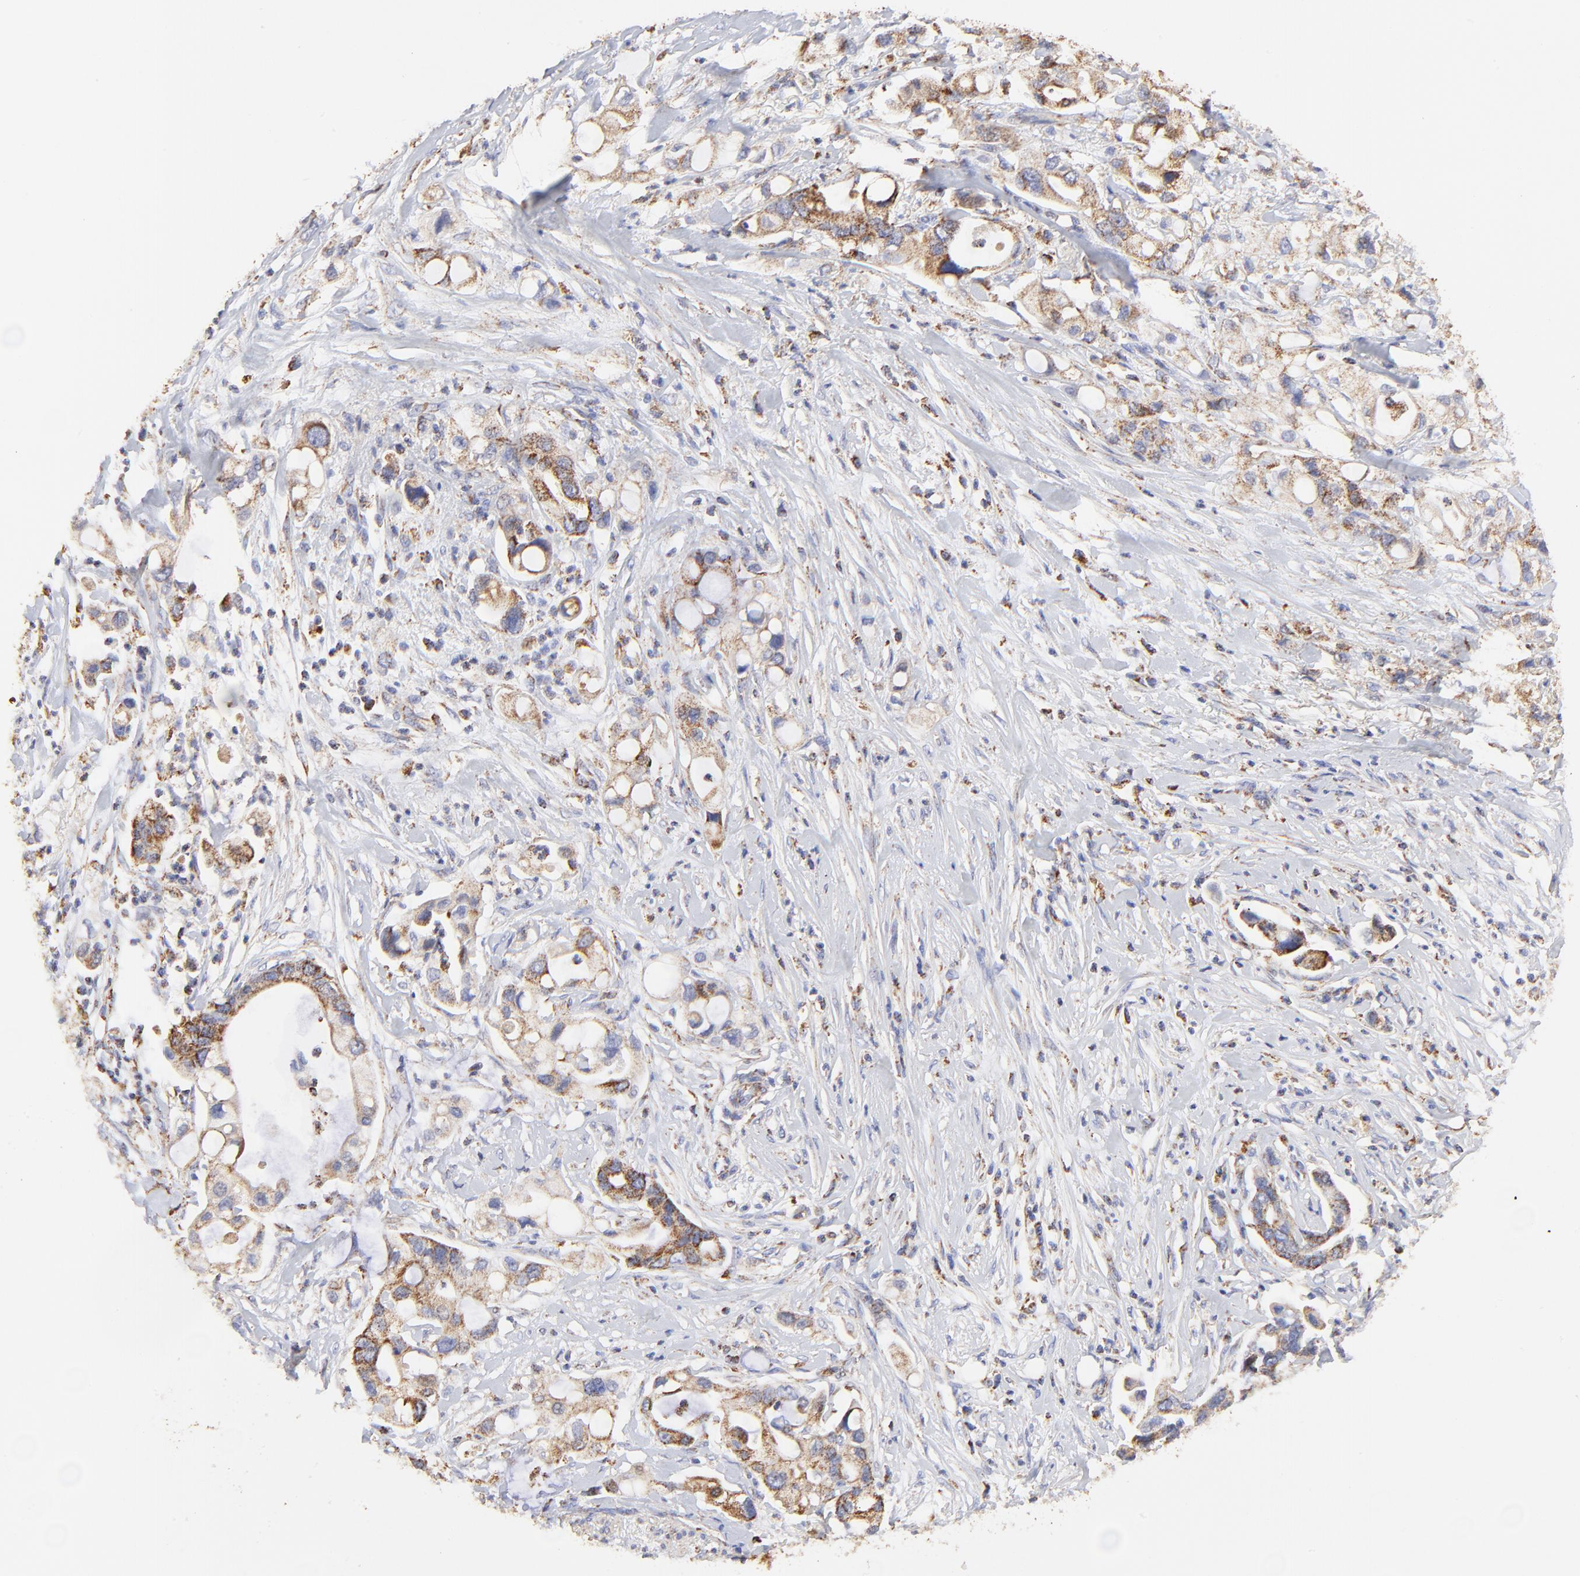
{"staining": {"intensity": "moderate", "quantity": ">75%", "location": "cytoplasmic/membranous"}, "tissue": "pancreatic cancer", "cell_type": "Tumor cells", "image_type": "cancer", "snomed": [{"axis": "morphology", "description": "Adenocarcinoma, NOS"}, {"axis": "topography", "description": "Pancreas"}], "caption": "Pancreatic cancer tissue displays moderate cytoplasmic/membranous expression in approximately >75% of tumor cells, visualized by immunohistochemistry.", "gene": "COX4I1", "patient": {"sex": "male", "age": 70}}